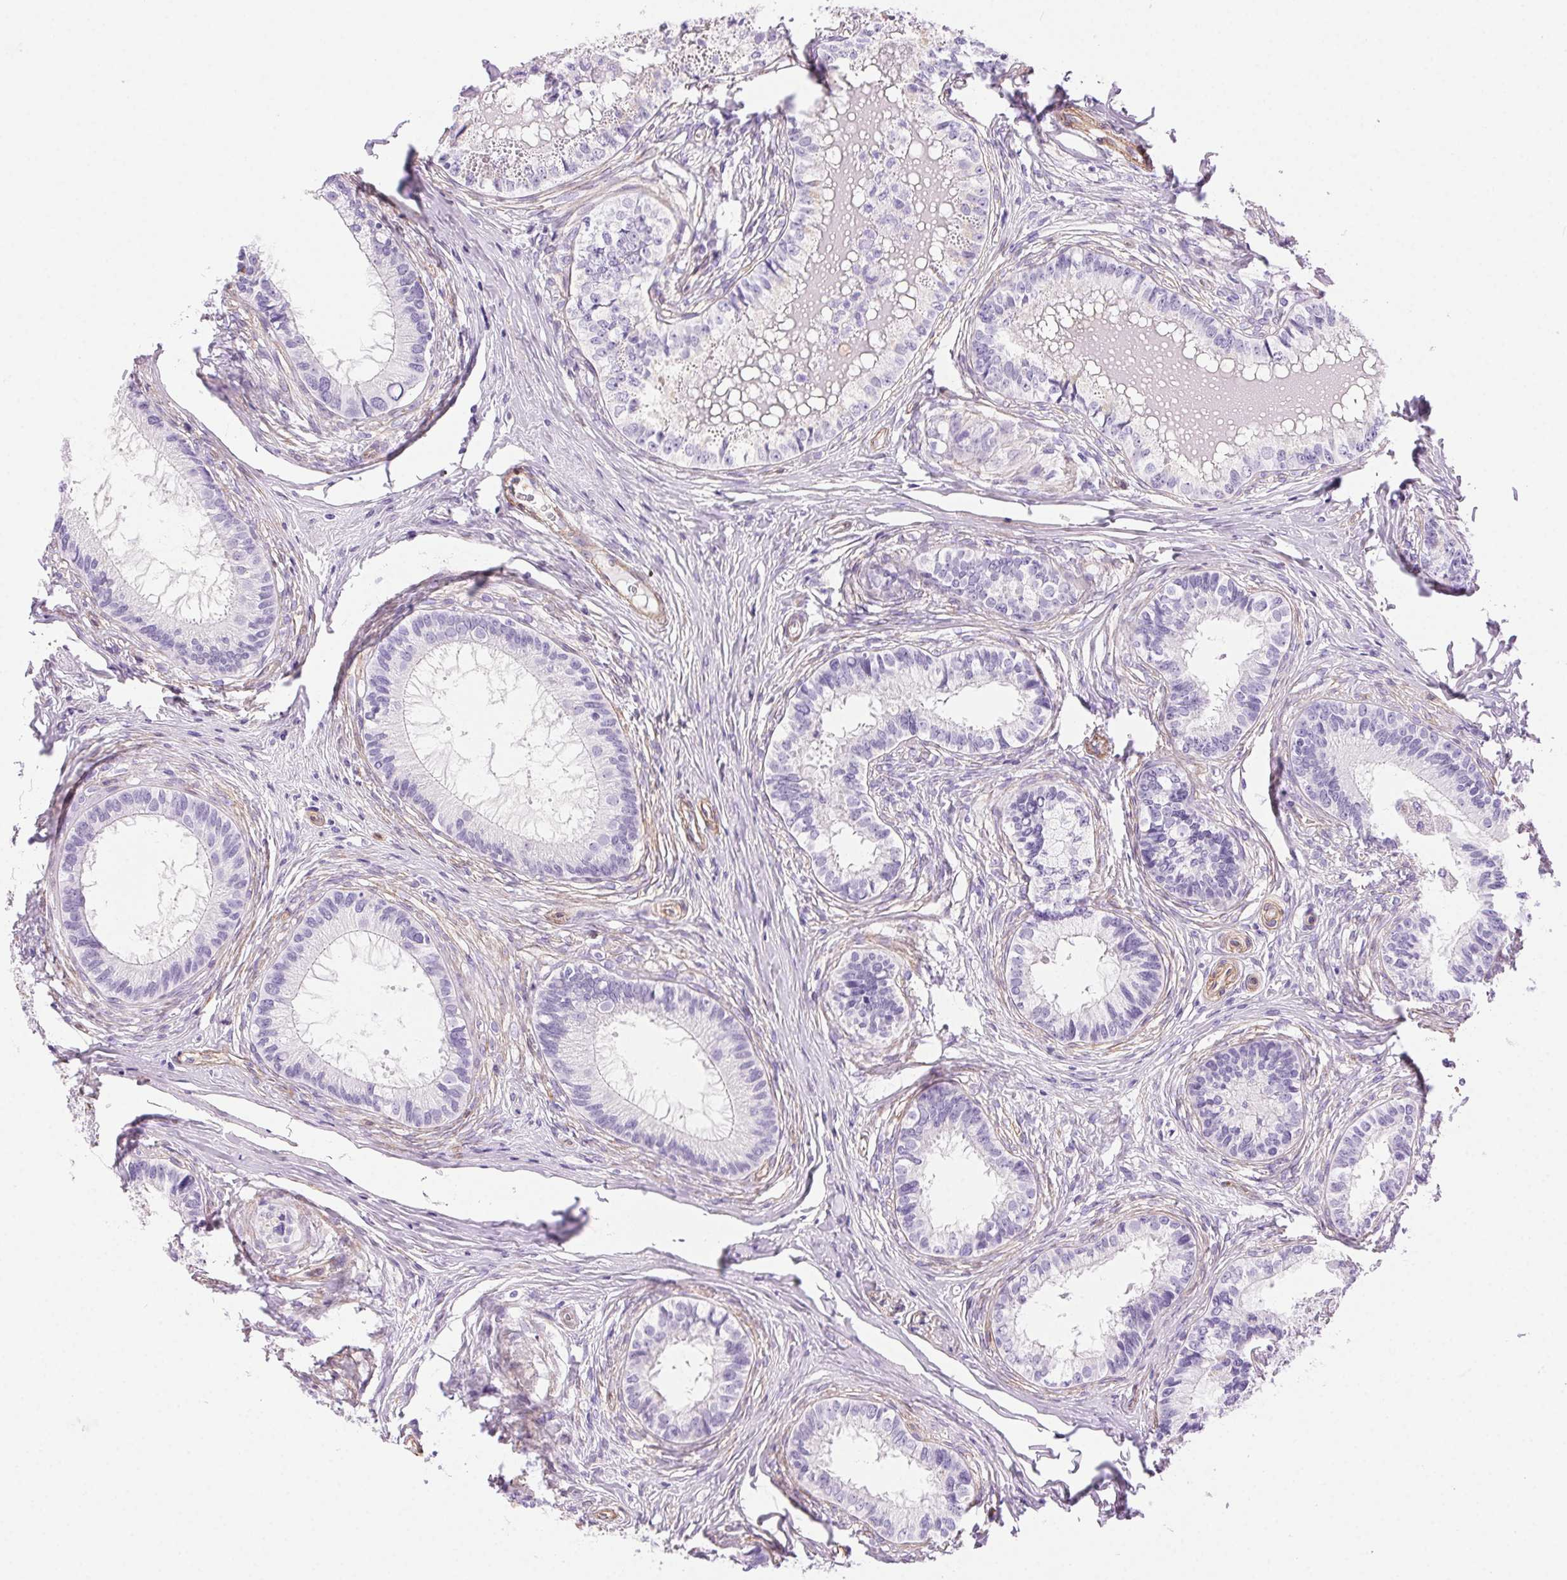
{"staining": {"intensity": "negative", "quantity": "none", "location": "none"}, "tissue": "epididymis", "cell_type": "Glandular cells", "image_type": "normal", "snomed": [{"axis": "morphology", "description": "Normal tissue, NOS"}, {"axis": "topography", "description": "Epididymis"}], "caption": "The immunohistochemistry micrograph has no significant staining in glandular cells of epididymis. (DAB (3,3'-diaminobenzidine) immunohistochemistry (IHC) with hematoxylin counter stain).", "gene": "SHCBP1L", "patient": {"sex": "male", "age": 34}}